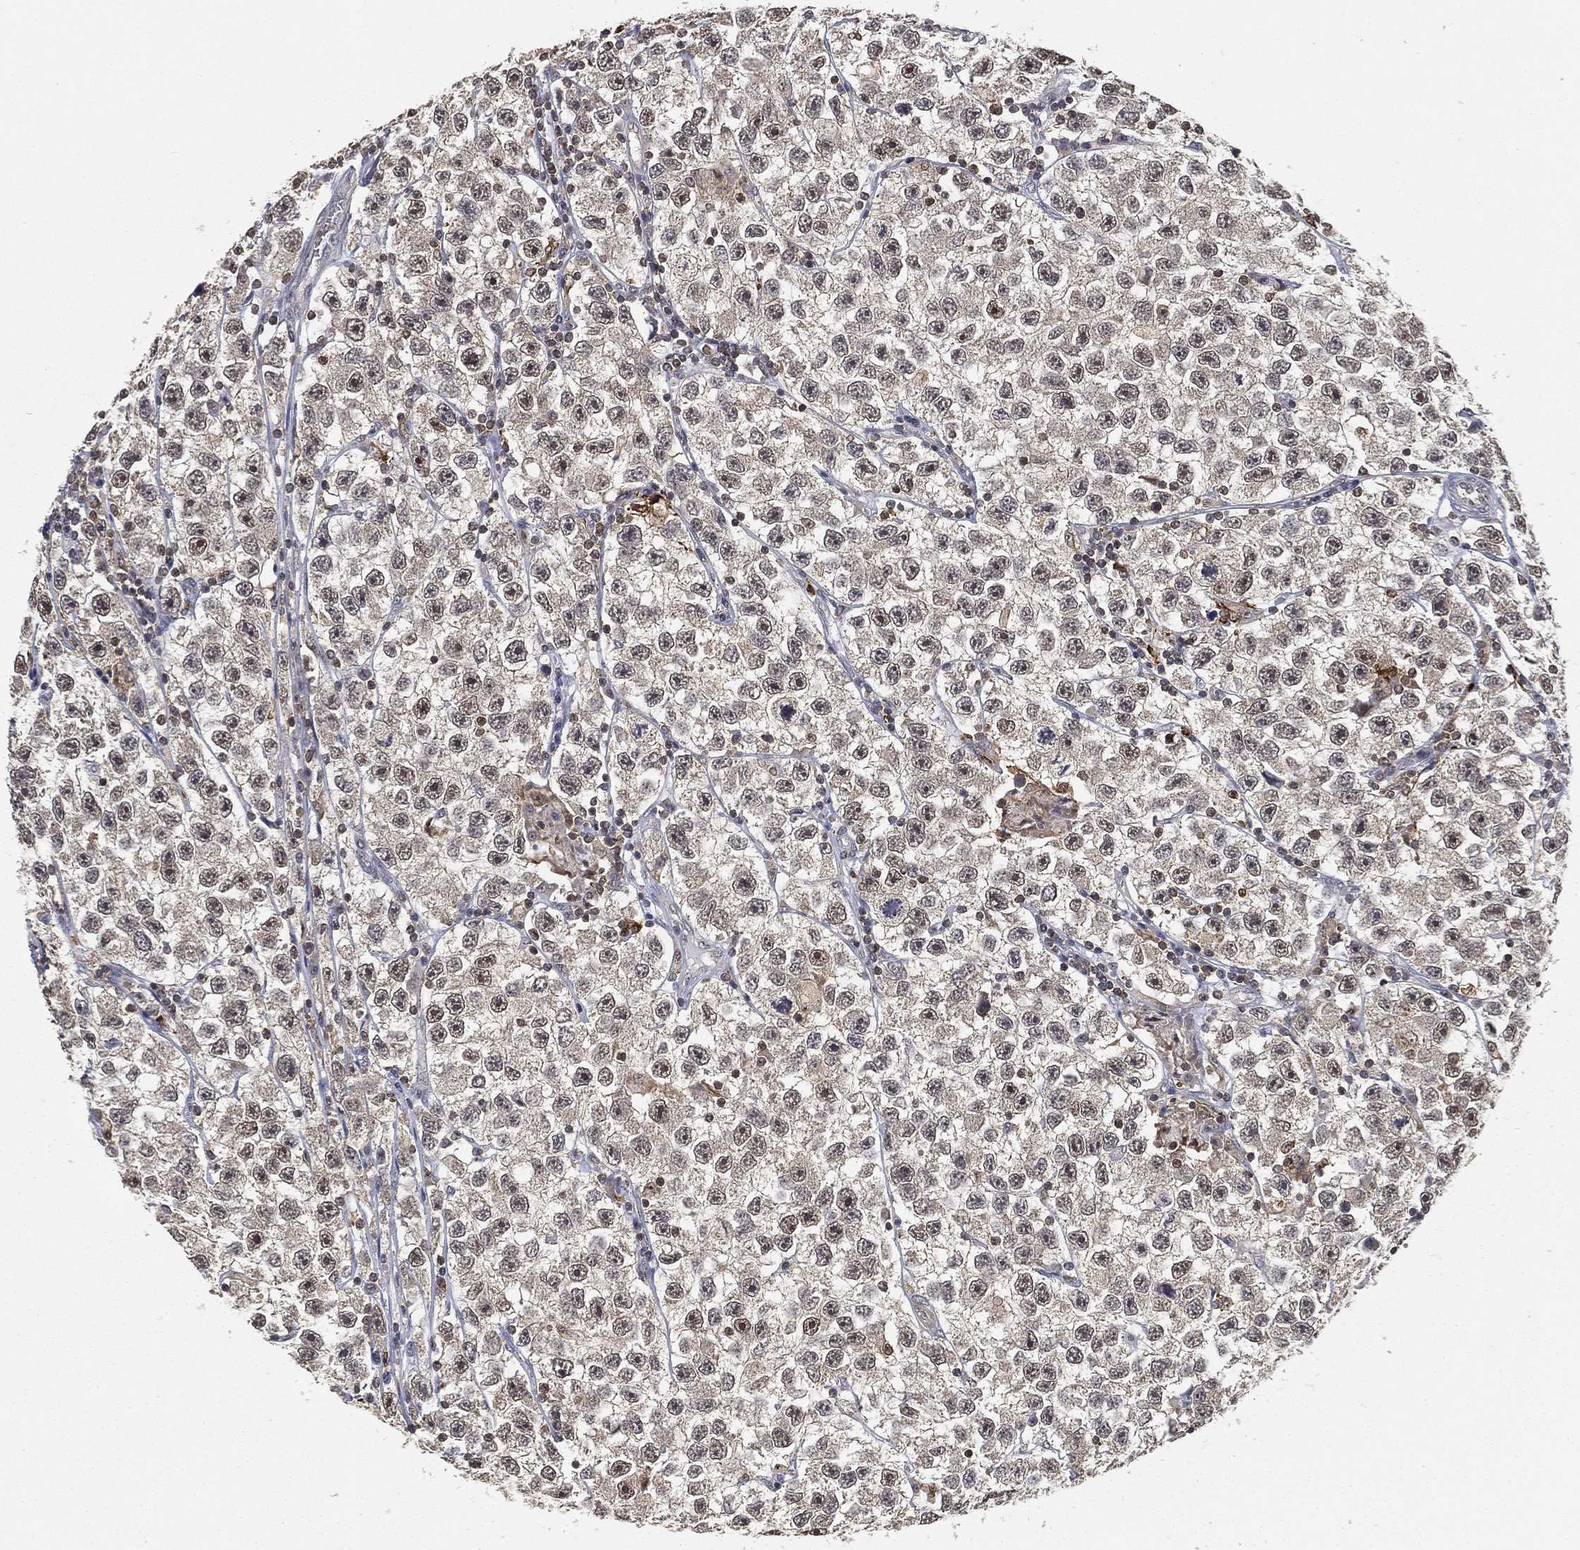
{"staining": {"intensity": "negative", "quantity": "none", "location": "none"}, "tissue": "testis cancer", "cell_type": "Tumor cells", "image_type": "cancer", "snomed": [{"axis": "morphology", "description": "Seminoma, NOS"}, {"axis": "topography", "description": "Testis"}], "caption": "Protein analysis of testis seminoma demonstrates no significant staining in tumor cells.", "gene": "WDR26", "patient": {"sex": "male", "age": 26}}